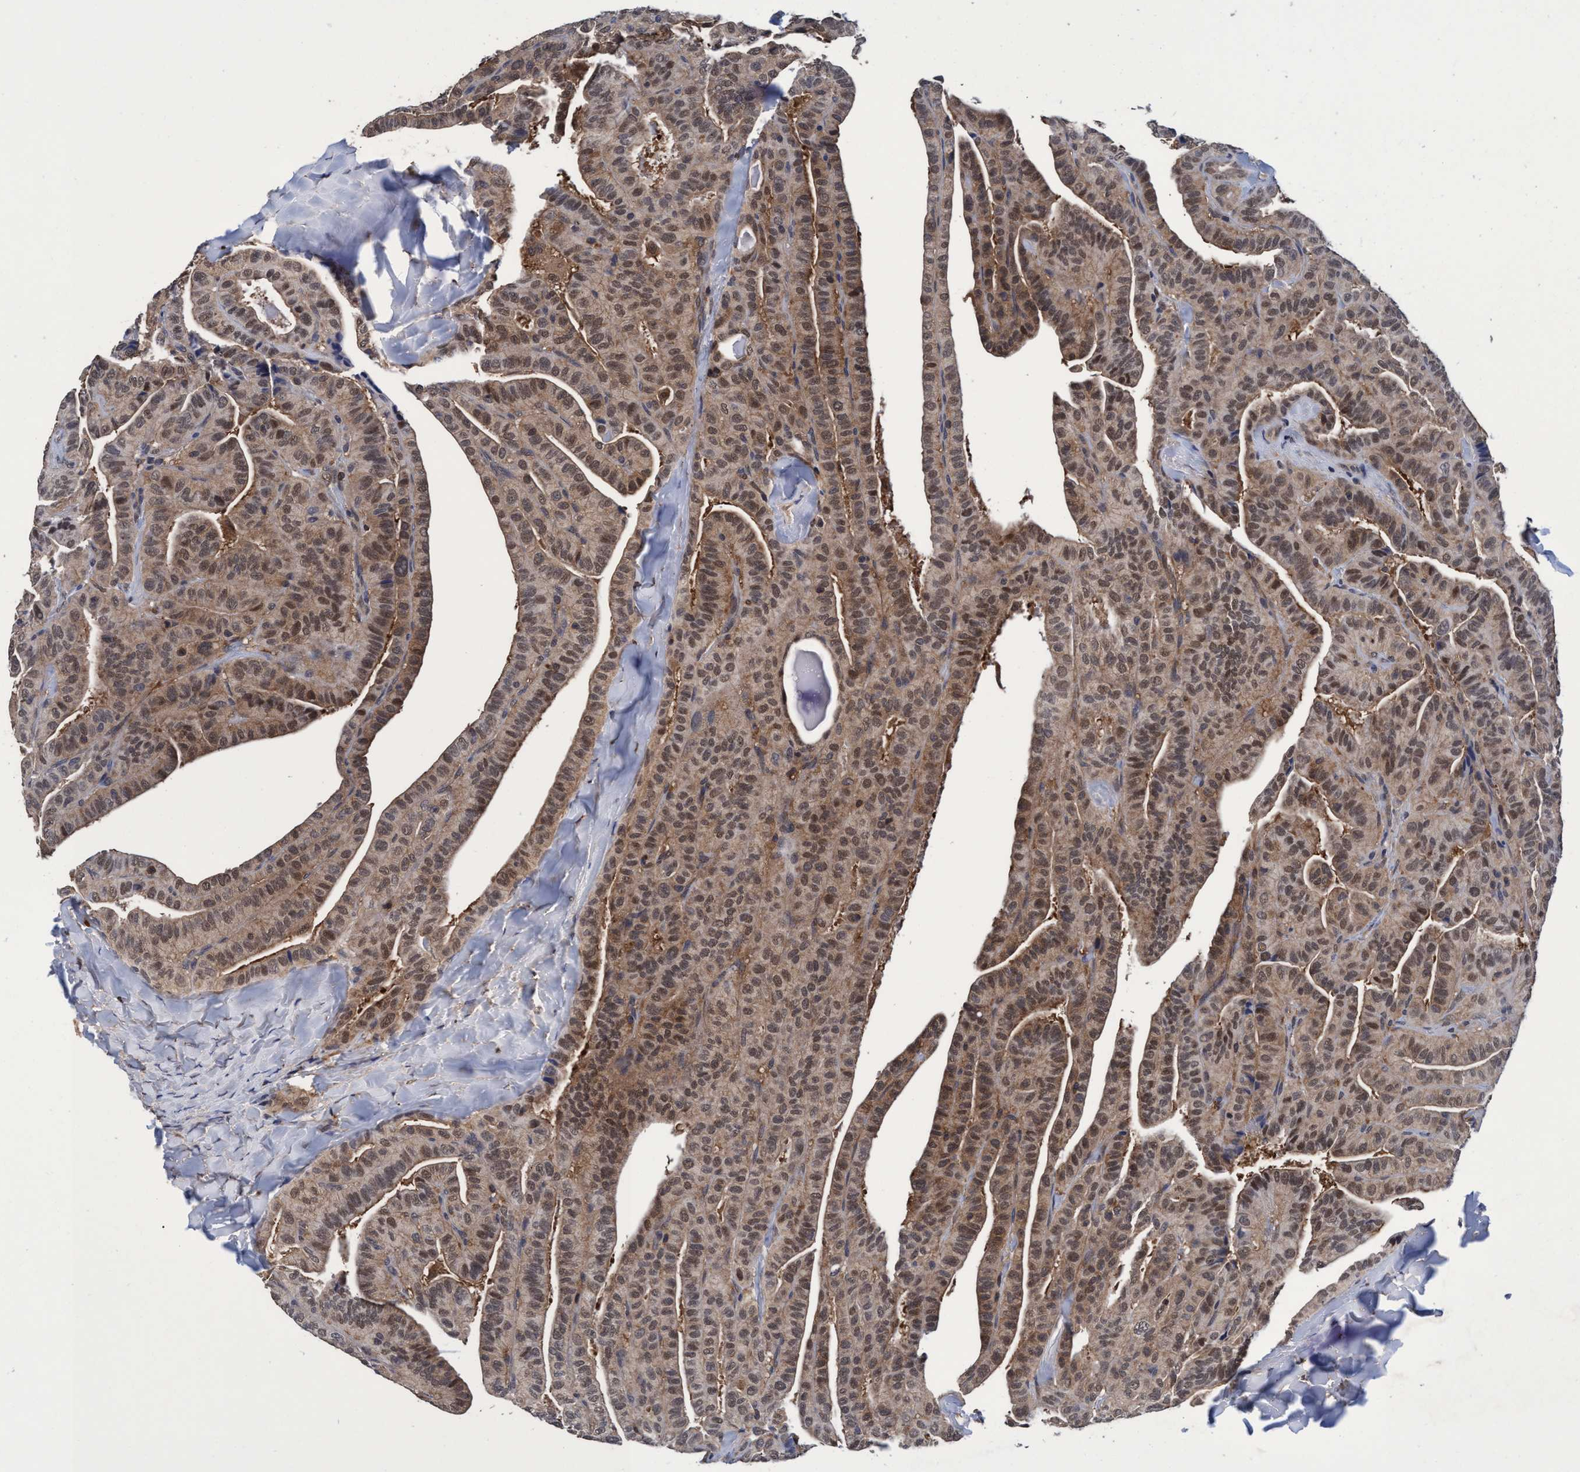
{"staining": {"intensity": "moderate", "quantity": ">75%", "location": "cytoplasmic/membranous,nuclear"}, "tissue": "thyroid cancer", "cell_type": "Tumor cells", "image_type": "cancer", "snomed": [{"axis": "morphology", "description": "Papillary adenocarcinoma, NOS"}, {"axis": "topography", "description": "Thyroid gland"}], "caption": "Immunohistochemistry photomicrograph of neoplastic tissue: human thyroid papillary adenocarcinoma stained using immunohistochemistry (IHC) reveals medium levels of moderate protein expression localized specifically in the cytoplasmic/membranous and nuclear of tumor cells, appearing as a cytoplasmic/membranous and nuclear brown color.", "gene": "PSMD12", "patient": {"sex": "male", "age": 77}}